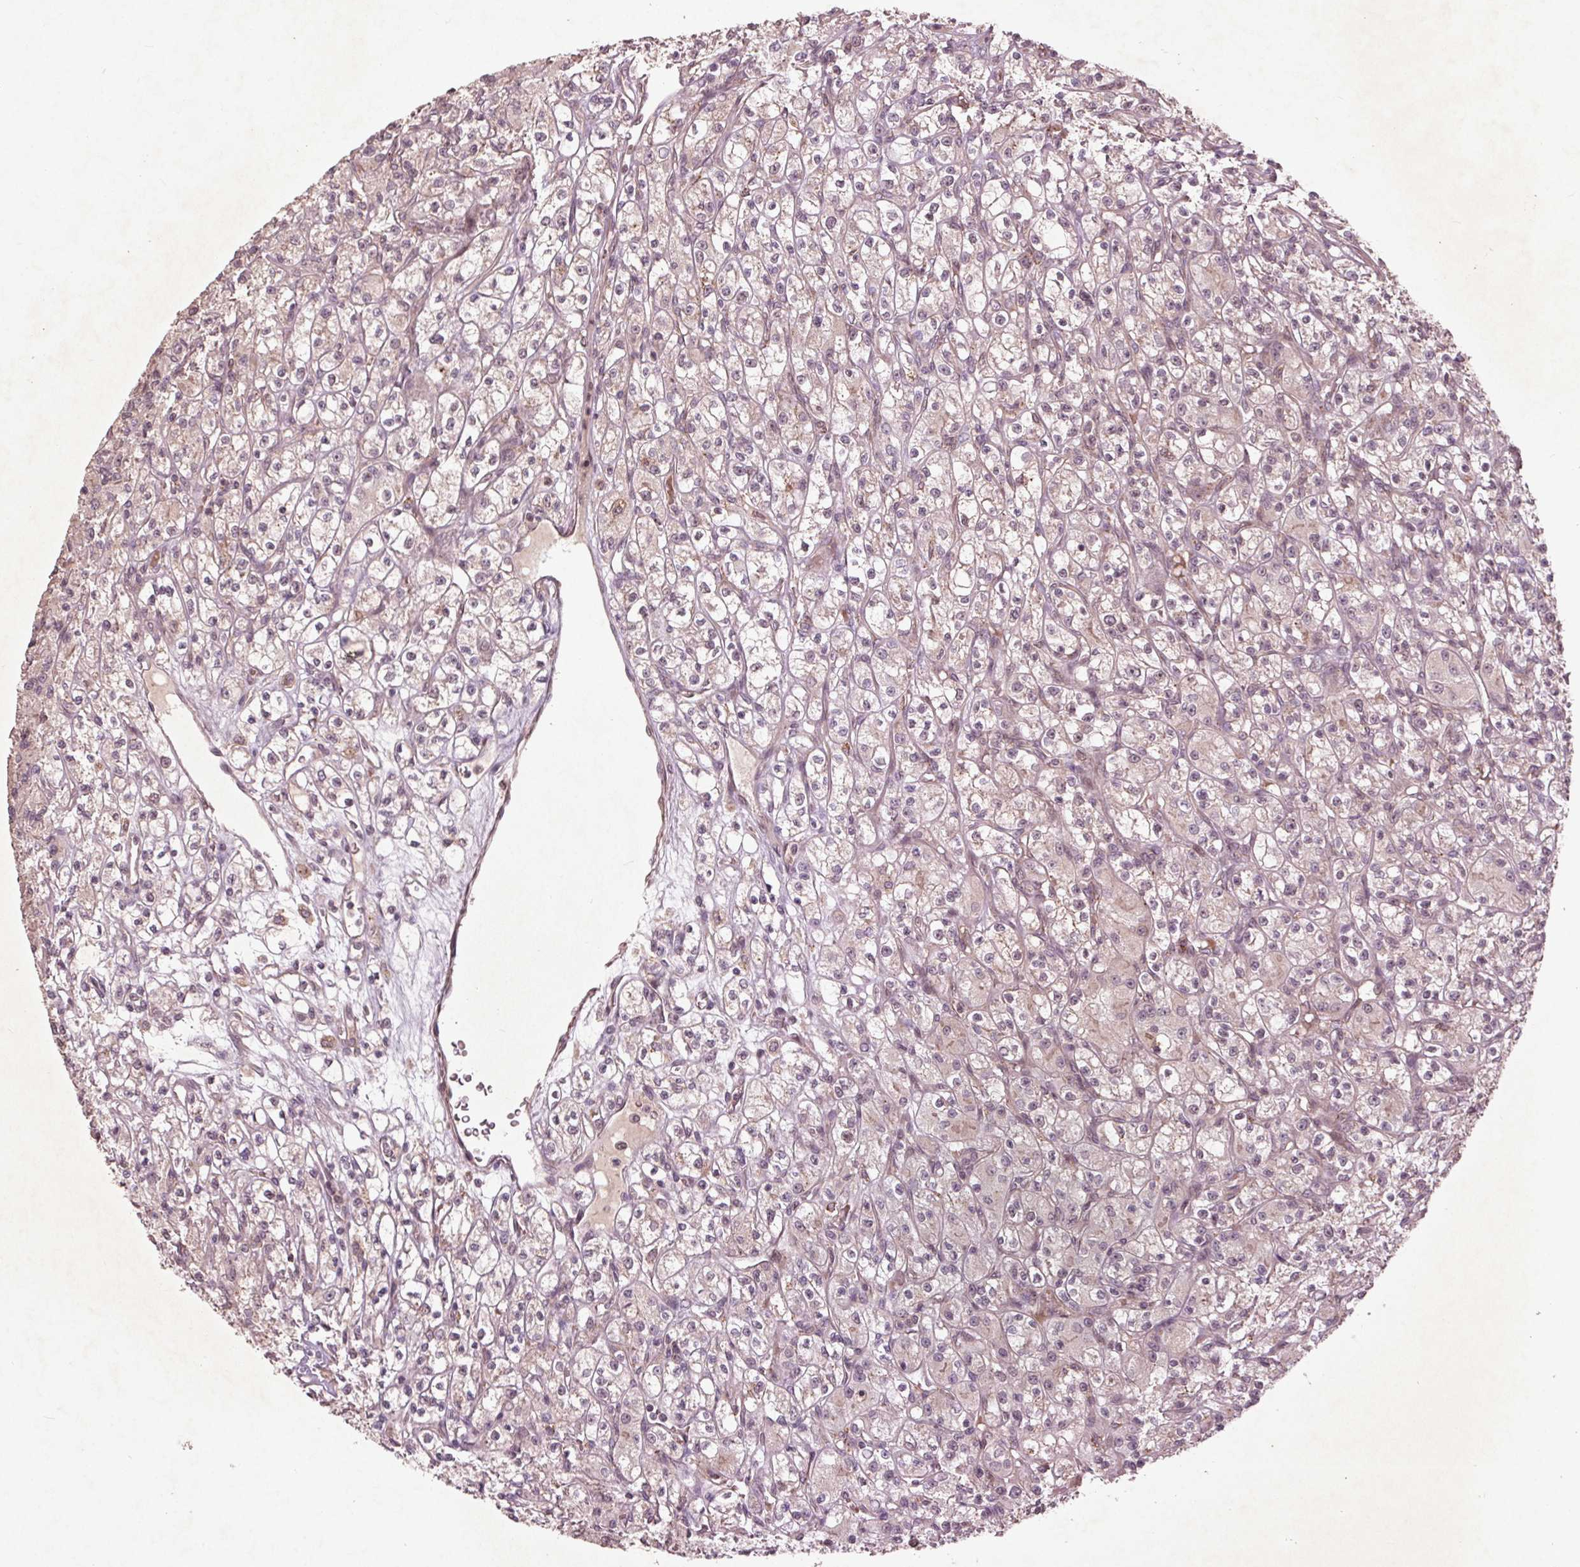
{"staining": {"intensity": "negative", "quantity": "none", "location": "none"}, "tissue": "renal cancer", "cell_type": "Tumor cells", "image_type": "cancer", "snomed": [{"axis": "morphology", "description": "Adenocarcinoma, NOS"}, {"axis": "topography", "description": "Kidney"}], "caption": "An IHC micrograph of renal adenocarcinoma is shown. There is no staining in tumor cells of renal adenocarcinoma. (Stains: DAB (3,3'-diaminobenzidine) IHC with hematoxylin counter stain, Microscopy: brightfield microscopy at high magnification).", "gene": "CDKL4", "patient": {"sex": "female", "age": 70}}